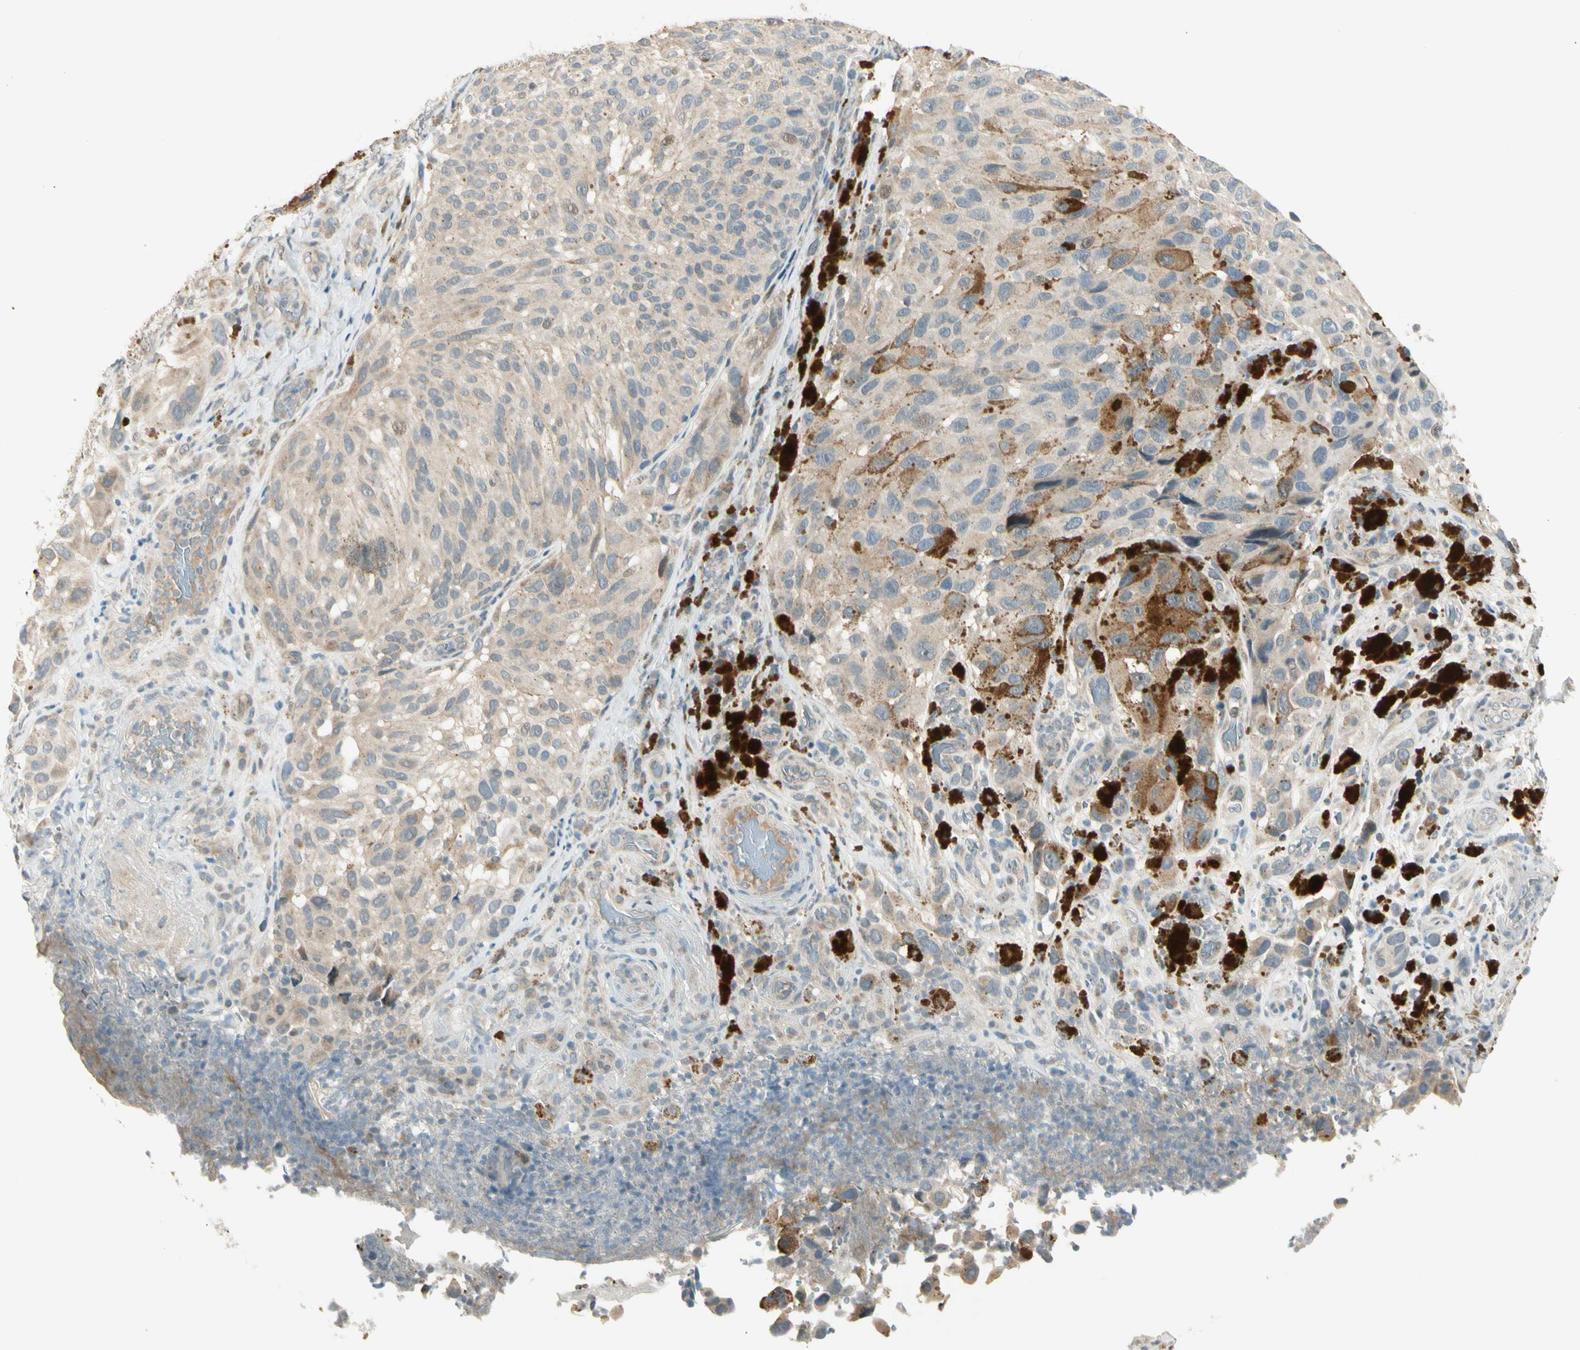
{"staining": {"intensity": "weak", "quantity": ">75%", "location": "cytoplasmic/membranous"}, "tissue": "melanoma", "cell_type": "Tumor cells", "image_type": "cancer", "snomed": [{"axis": "morphology", "description": "Malignant melanoma, NOS"}, {"axis": "topography", "description": "Skin"}], "caption": "This image reveals IHC staining of human malignant melanoma, with low weak cytoplasmic/membranous expression in about >75% of tumor cells.", "gene": "PCDHB15", "patient": {"sex": "female", "age": 73}}